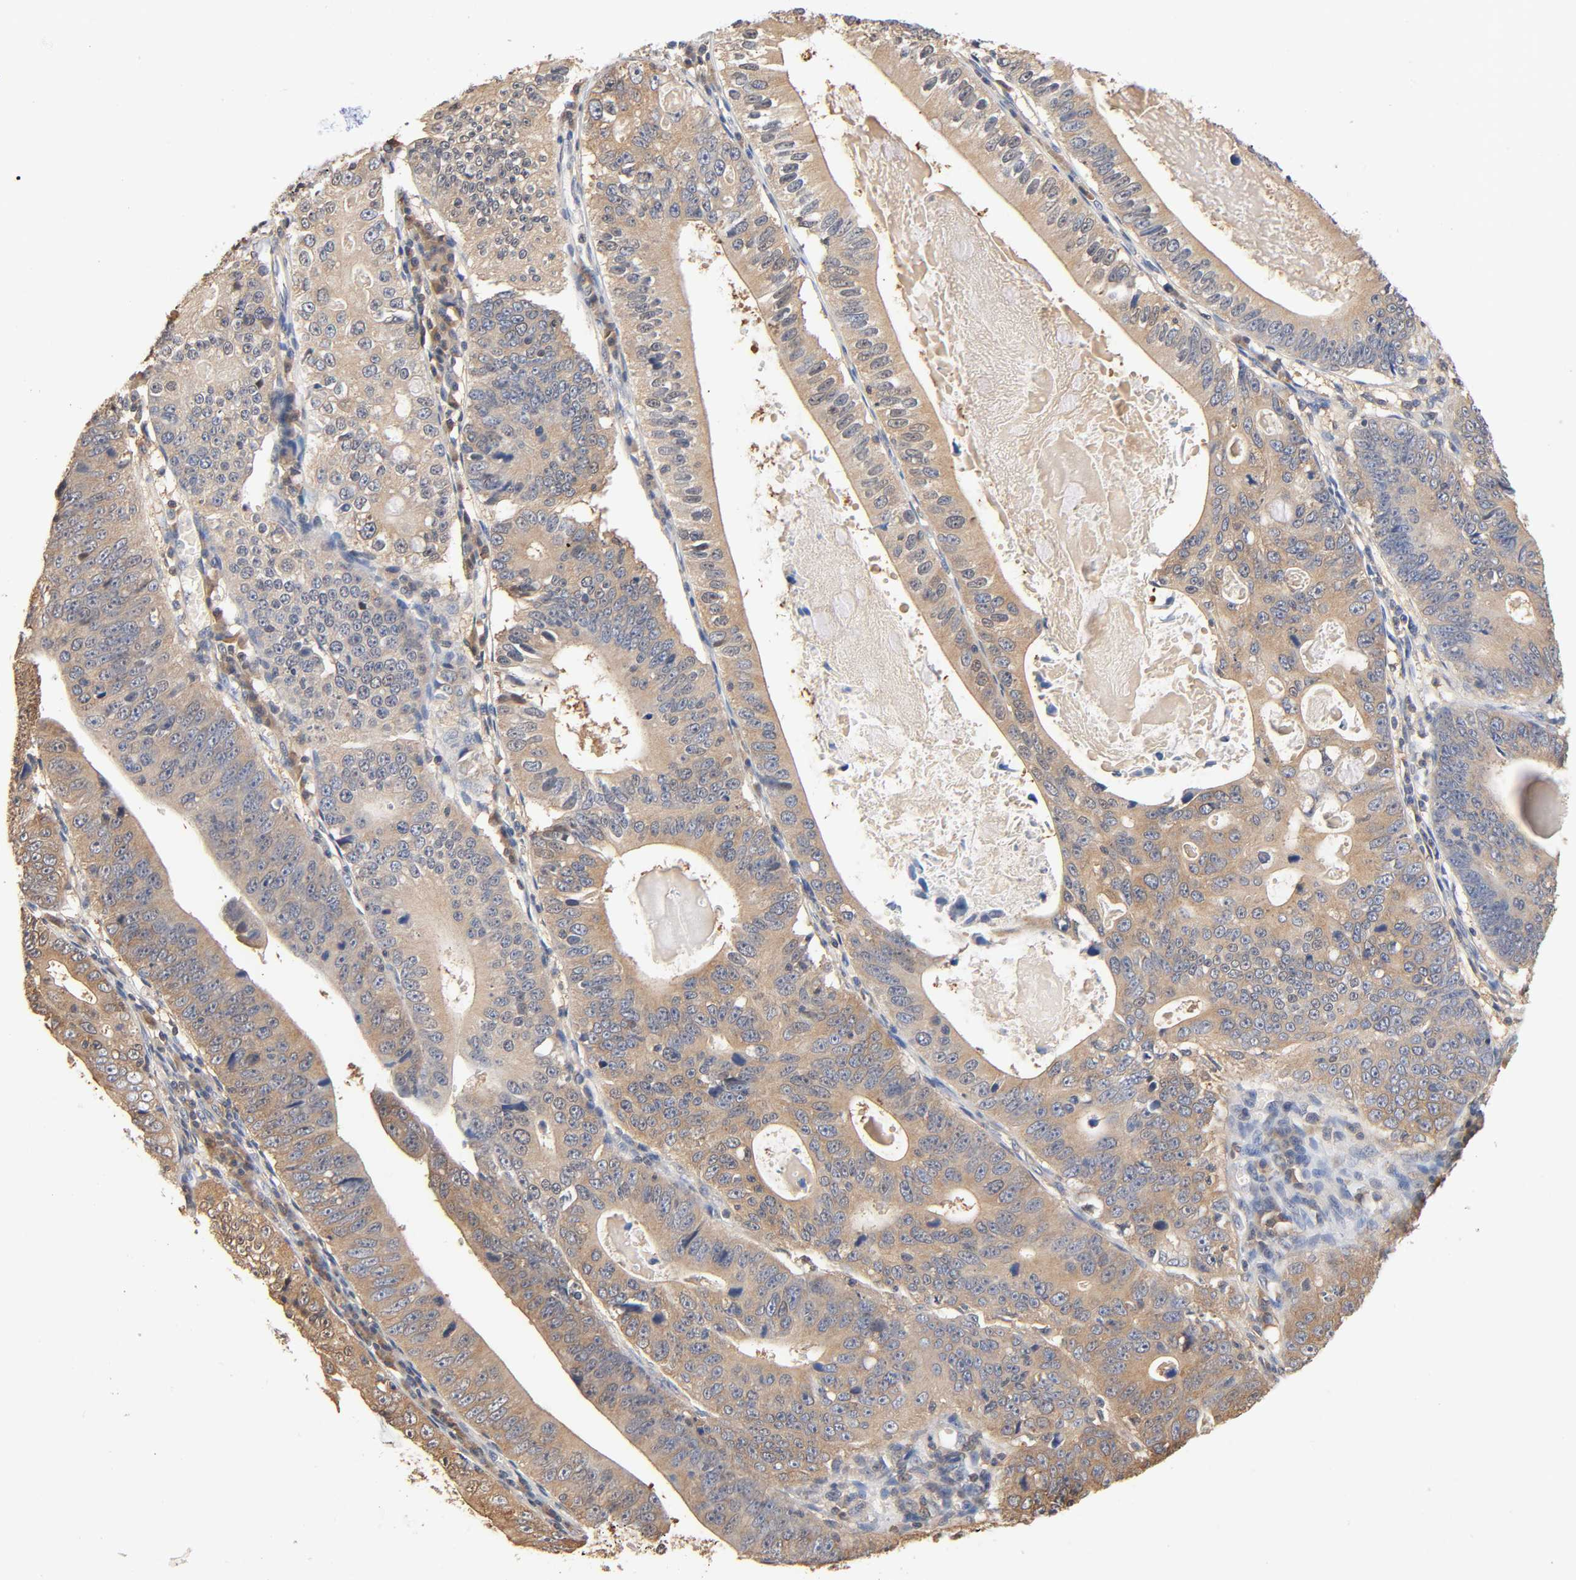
{"staining": {"intensity": "weak", "quantity": ">75%", "location": "cytoplasmic/membranous"}, "tissue": "stomach cancer", "cell_type": "Tumor cells", "image_type": "cancer", "snomed": [{"axis": "morphology", "description": "Adenocarcinoma, NOS"}, {"axis": "topography", "description": "Stomach"}], "caption": "Immunohistochemistry (IHC) (DAB (3,3'-diaminobenzidine)) staining of adenocarcinoma (stomach) reveals weak cytoplasmic/membranous protein positivity in about >75% of tumor cells.", "gene": "ALDOA", "patient": {"sex": "male", "age": 59}}